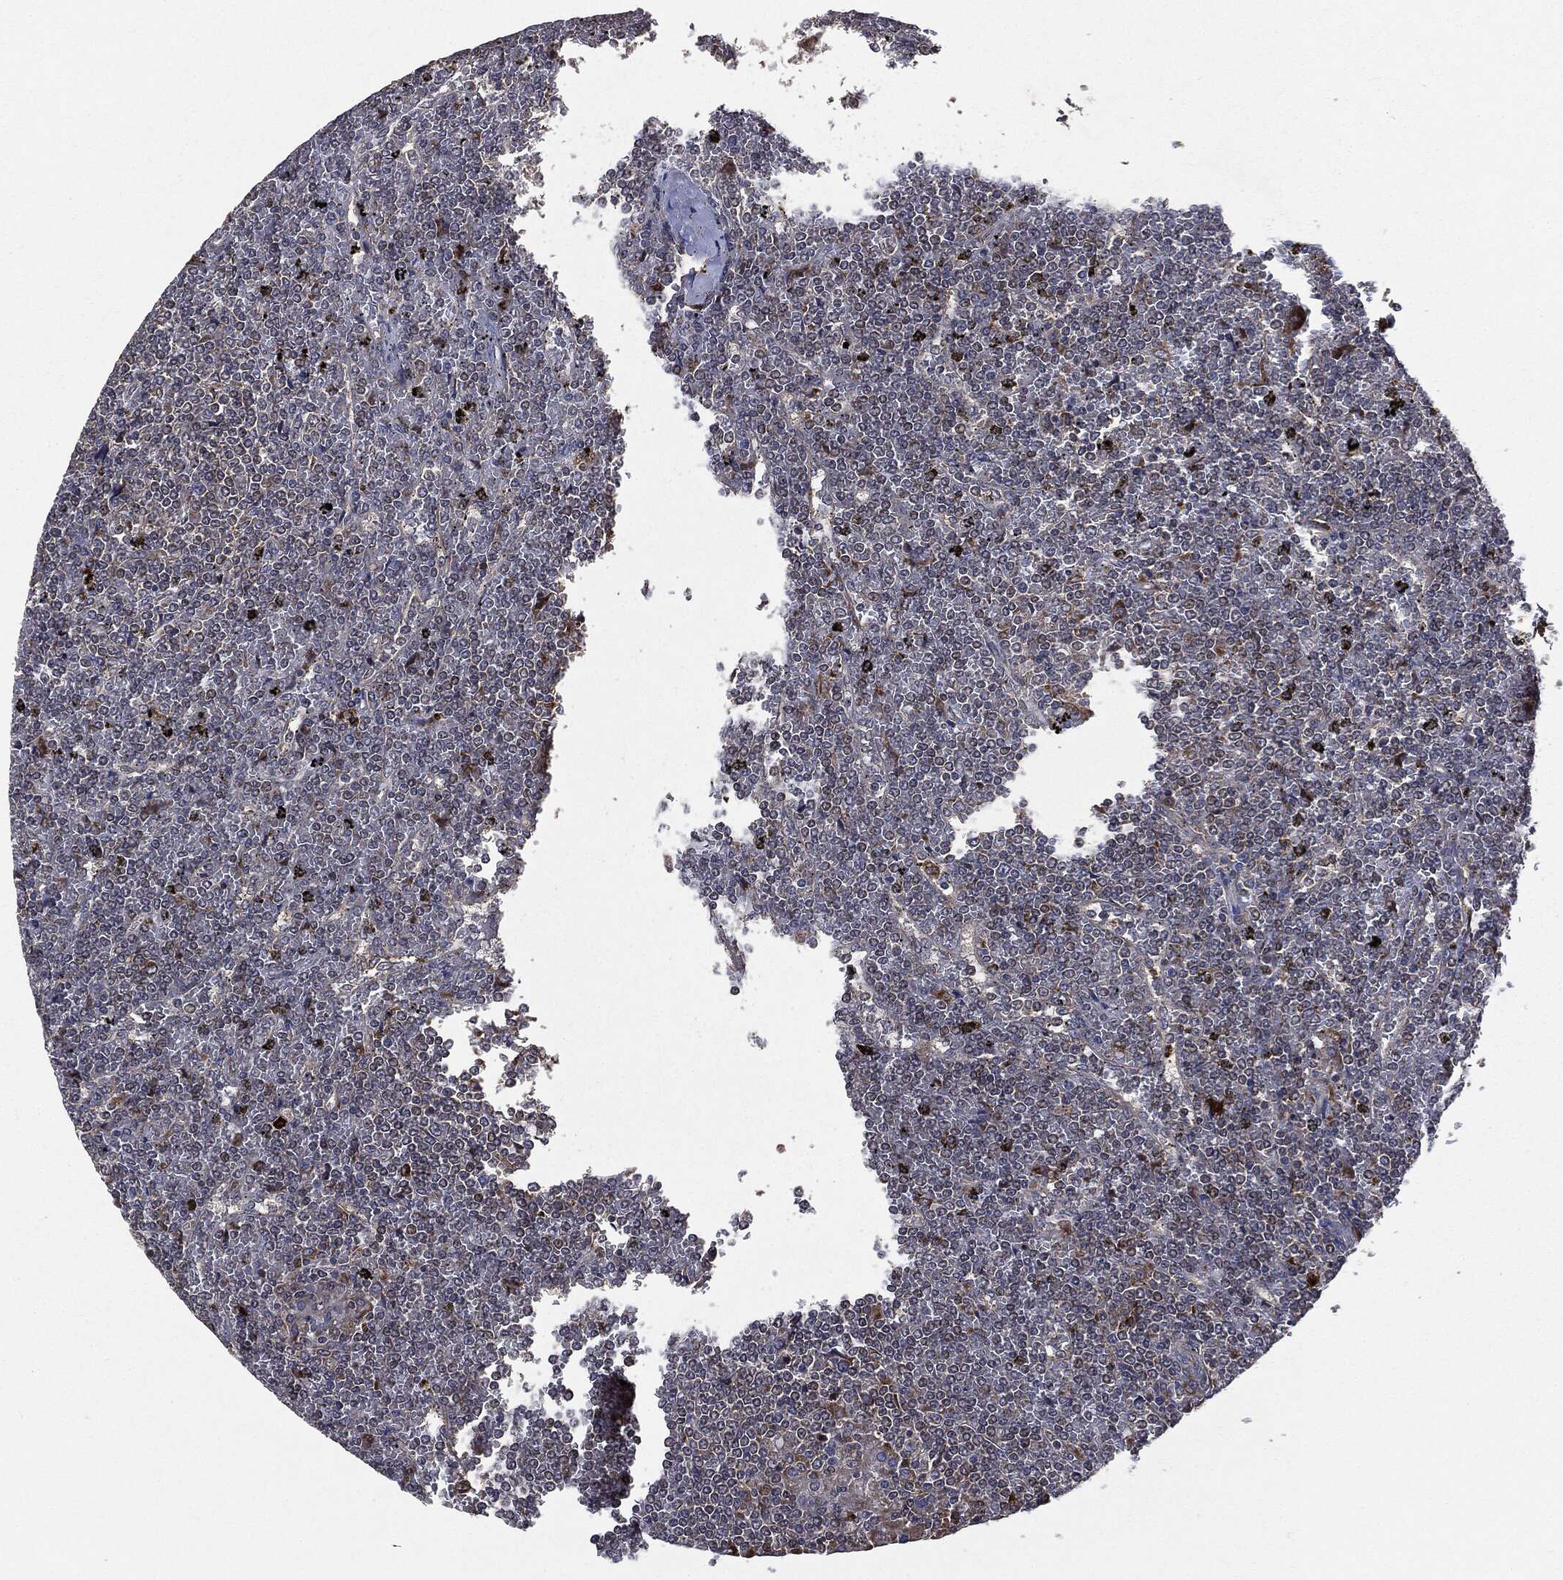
{"staining": {"intensity": "negative", "quantity": "none", "location": "none"}, "tissue": "lymphoma", "cell_type": "Tumor cells", "image_type": "cancer", "snomed": [{"axis": "morphology", "description": "Malignant lymphoma, non-Hodgkin's type, Low grade"}, {"axis": "topography", "description": "Spleen"}], "caption": "Immunohistochemistry (IHC) image of neoplastic tissue: lymphoma stained with DAB (3,3'-diaminobenzidine) shows no significant protein staining in tumor cells.", "gene": "PLOD3", "patient": {"sex": "female", "age": 19}}